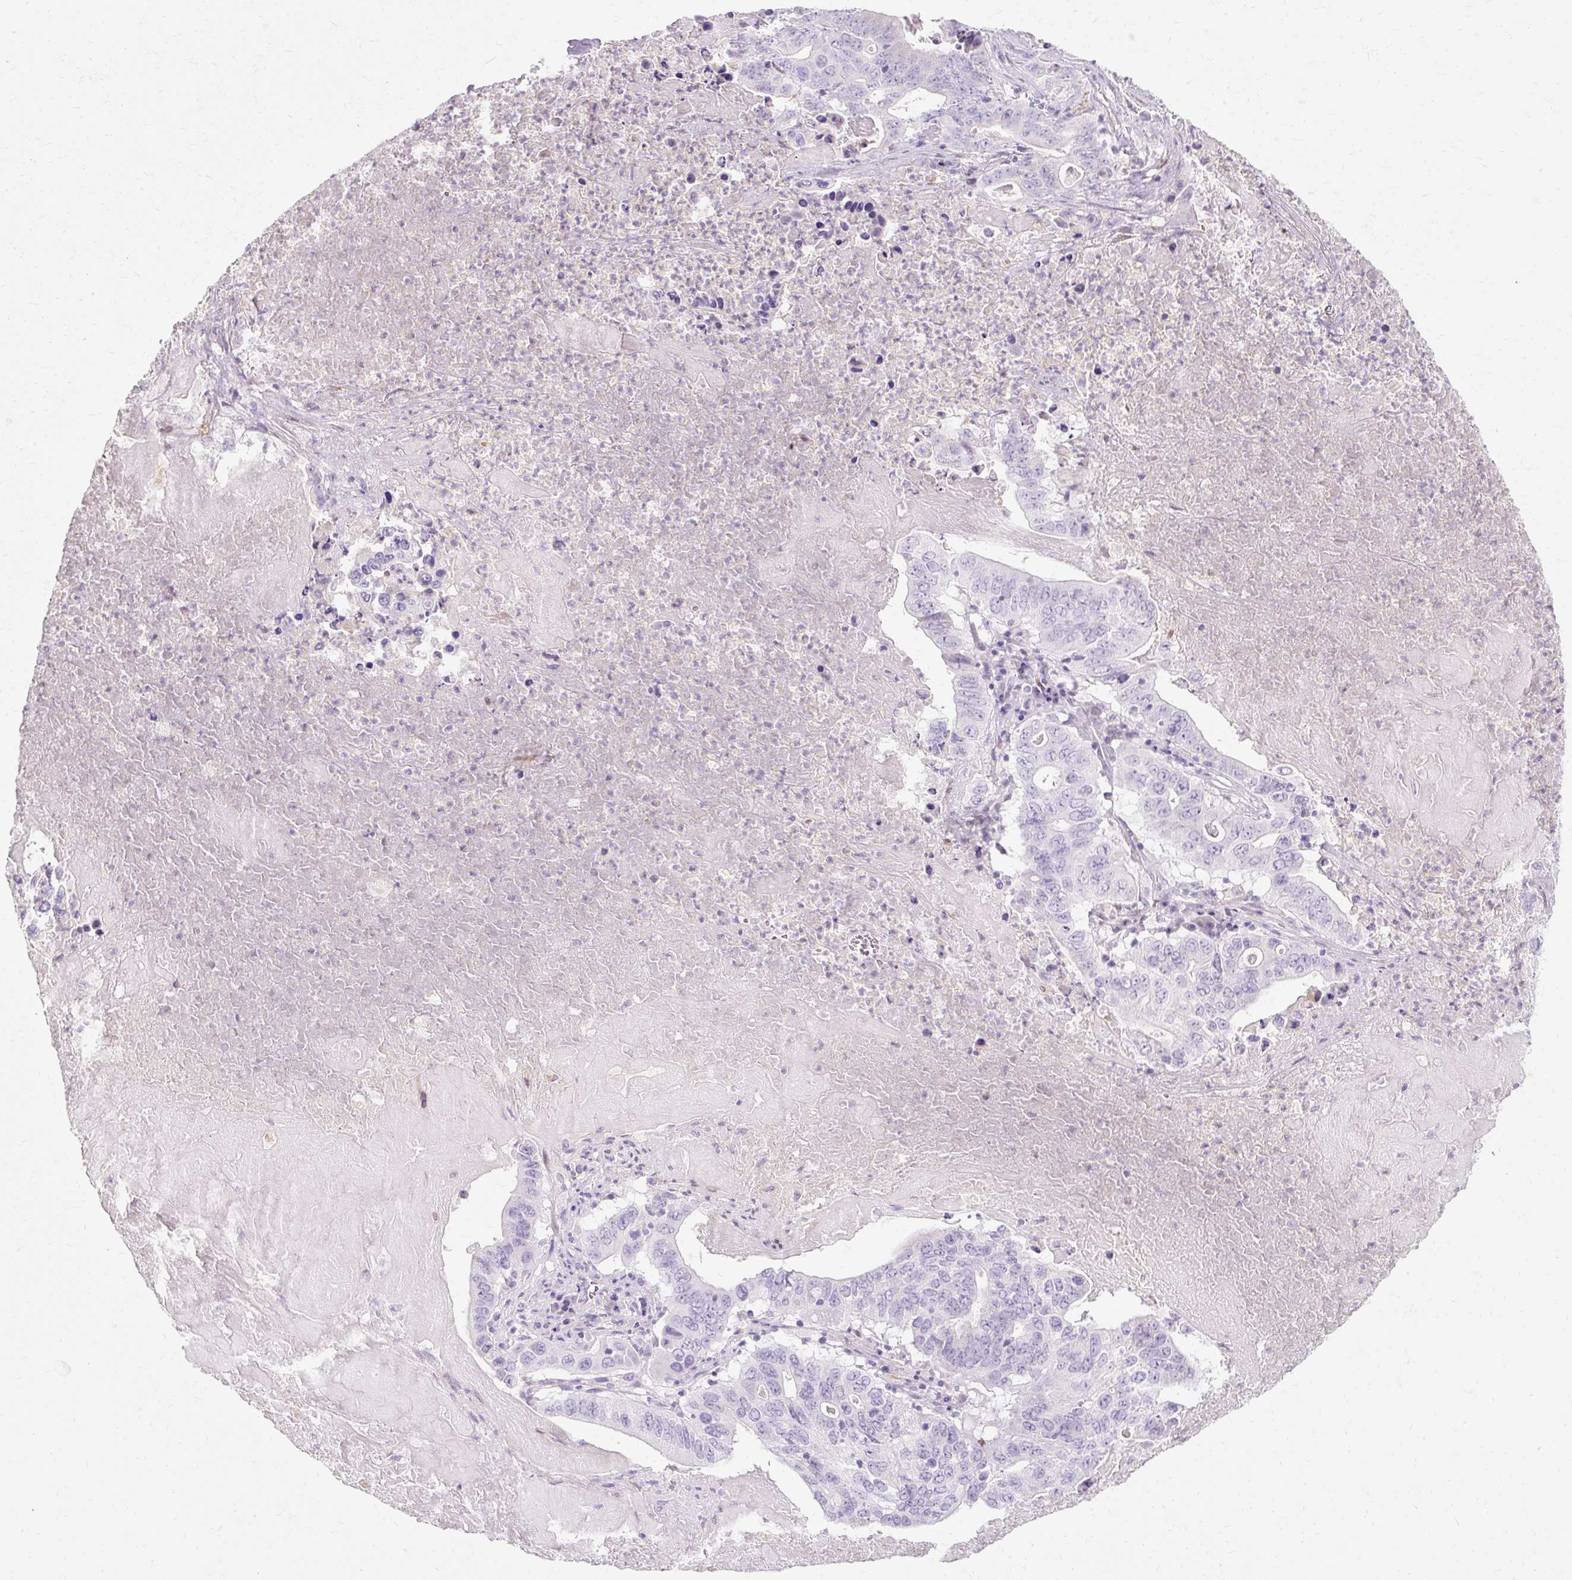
{"staining": {"intensity": "negative", "quantity": "none", "location": "none"}, "tissue": "lung cancer", "cell_type": "Tumor cells", "image_type": "cancer", "snomed": [{"axis": "morphology", "description": "Adenocarcinoma, NOS"}, {"axis": "topography", "description": "Lung"}], "caption": "DAB immunohistochemical staining of human lung cancer exhibits no significant staining in tumor cells.", "gene": "HSD11B1", "patient": {"sex": "female", "age": 60}}